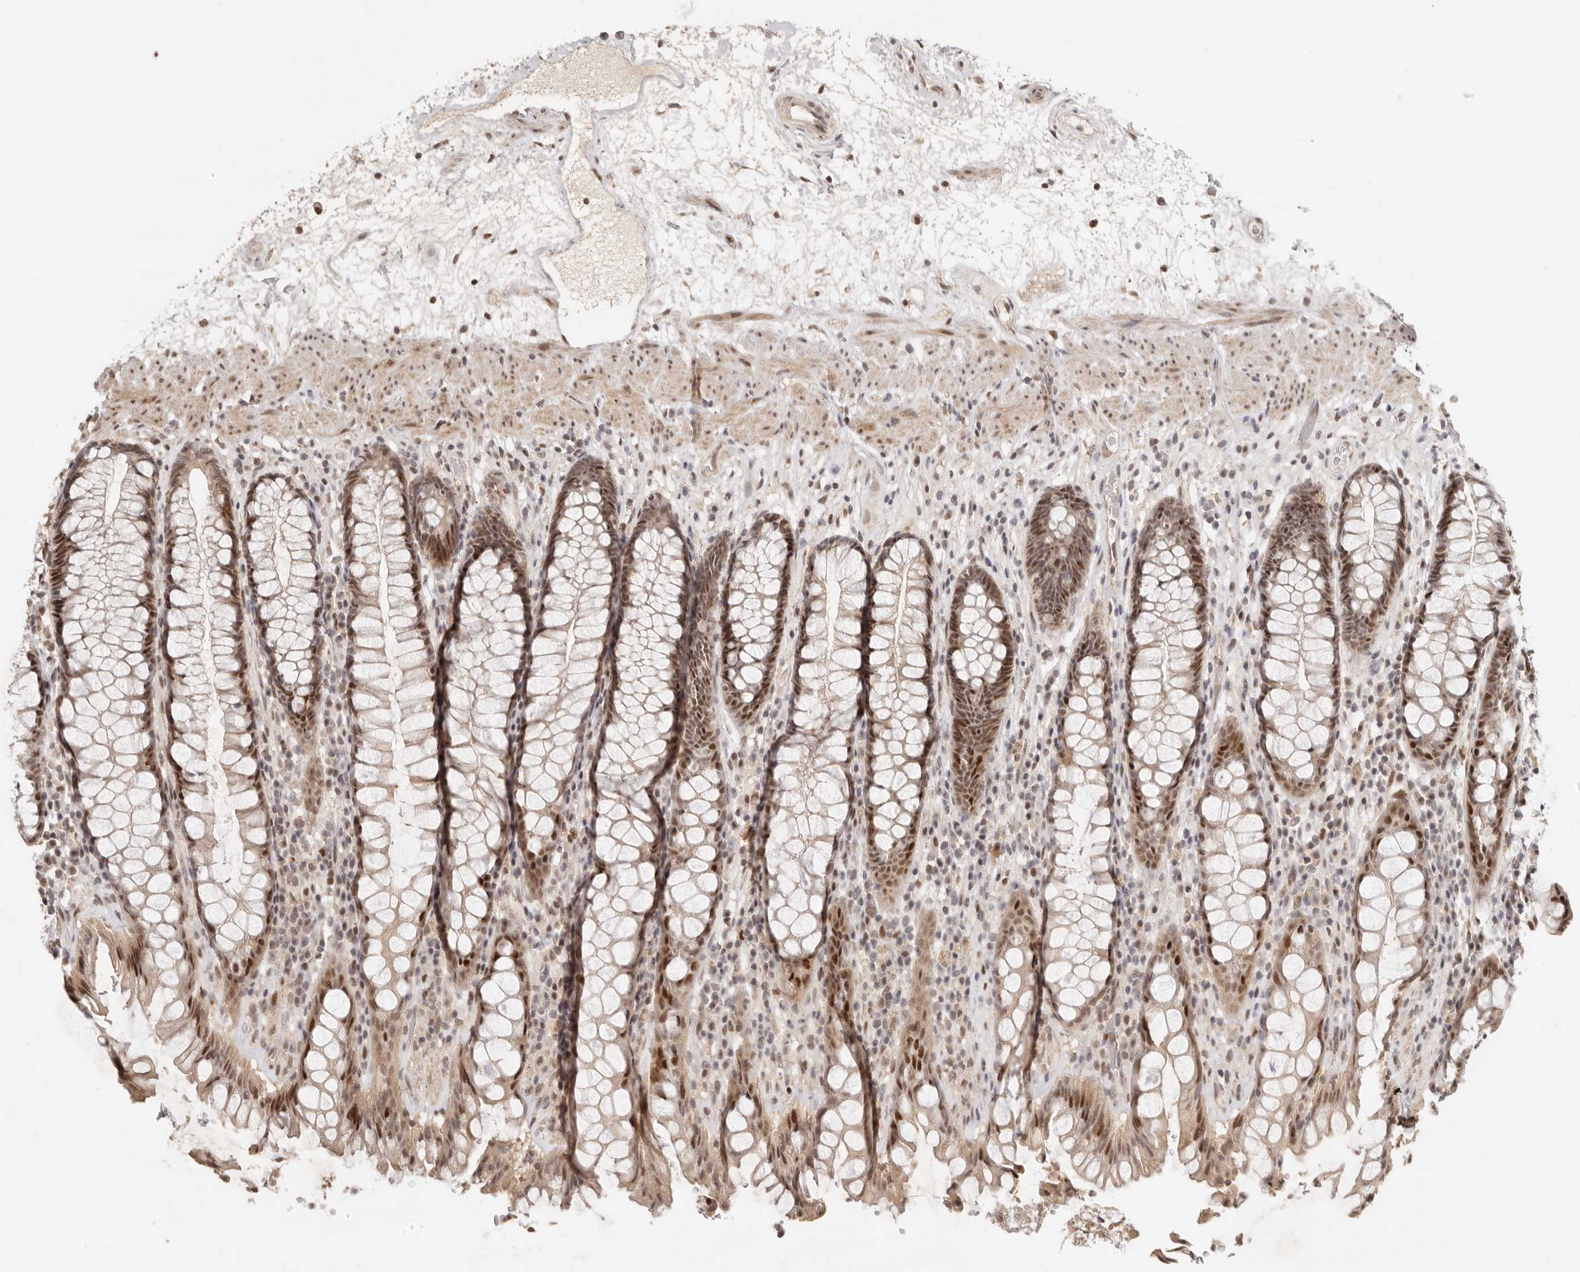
{"staining": {"intensity": "strong", "quantity": ">75%", "location": "nuclear"}, "tissue": "rectum", "cell_type": "Glandular cells", "image_type": "normal", "snomed": [{"axis": "morphology", "description": "Normal tissue, NOS"}, {"axis": "topography", "description": "Rectum"}], "caption": "Immunohistochemistry (IHC) photomicrograph of benign rectum: rectum stained using immunohistochemistry (IHC) displays high levels of strong protein expression localized specifically in the nuclear of glandular cells, appearing as a nuclear brown color.", "gene": "GPBP1L1", "patient": {"sex": "male", "age": 64}}